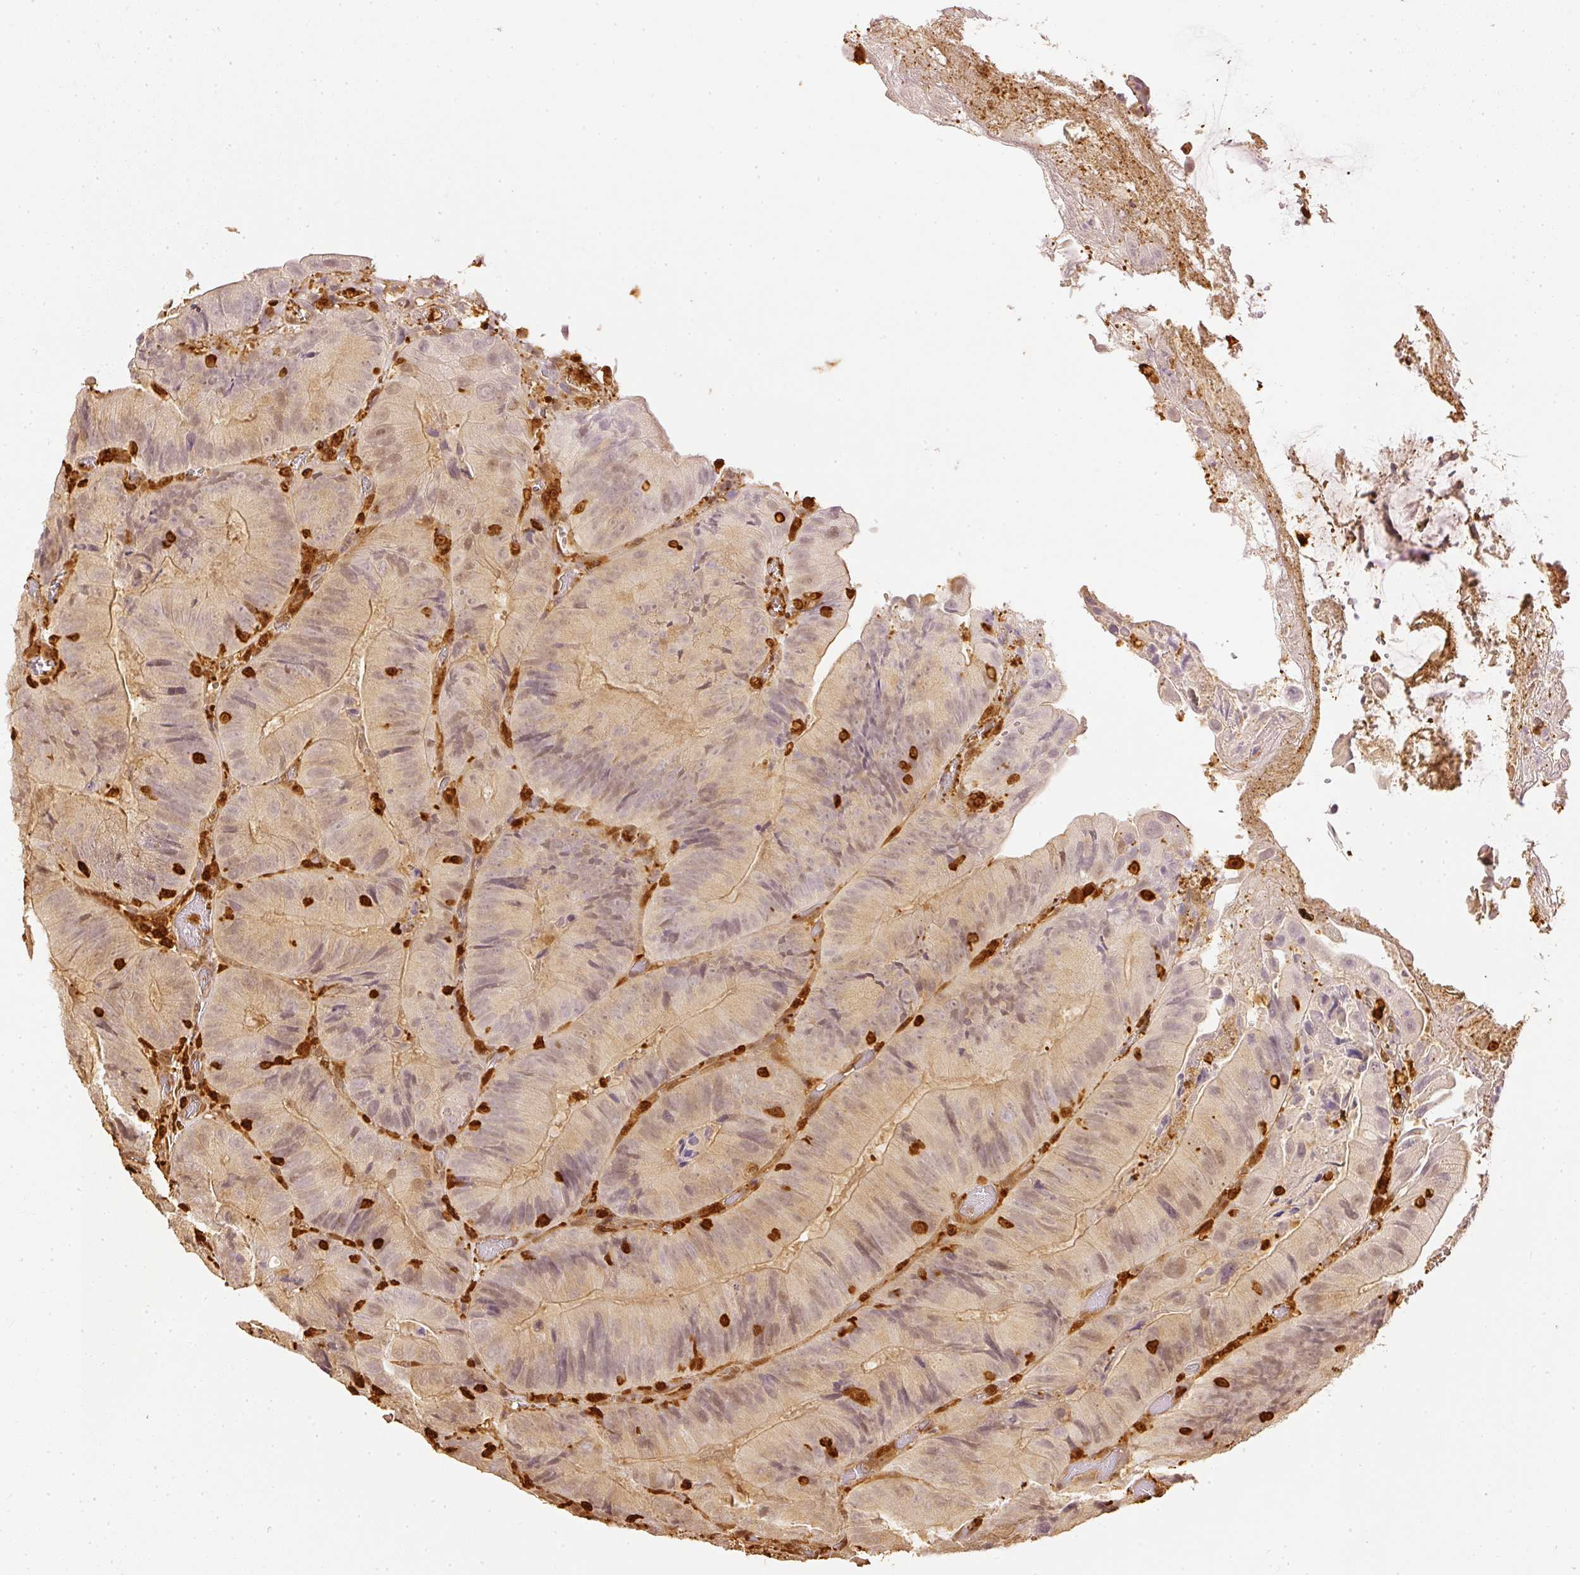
{"staining": {"intensity": "weak", "quantity": ">75%", "location": "cytoplasmic/membranous,nuclear"}, "tissue": "colorectal cancer", "cell_type": "Tumor cells", "image_type": "cancer", "snomed": [{"axis": "morphology", "description": "Adenocarcinoma, NOS"}, {"axis": "topography", "description": "Colon"}], "caption": "Immunohistochemical staining of colorectal cancer (adenocarcinoma) reveals weak cytoplasmic/membranous and nuclear protein positivity in about >75% of tumor cells.", "gene": "PFN1", "patient": {"sex": "female", "age": 86}}